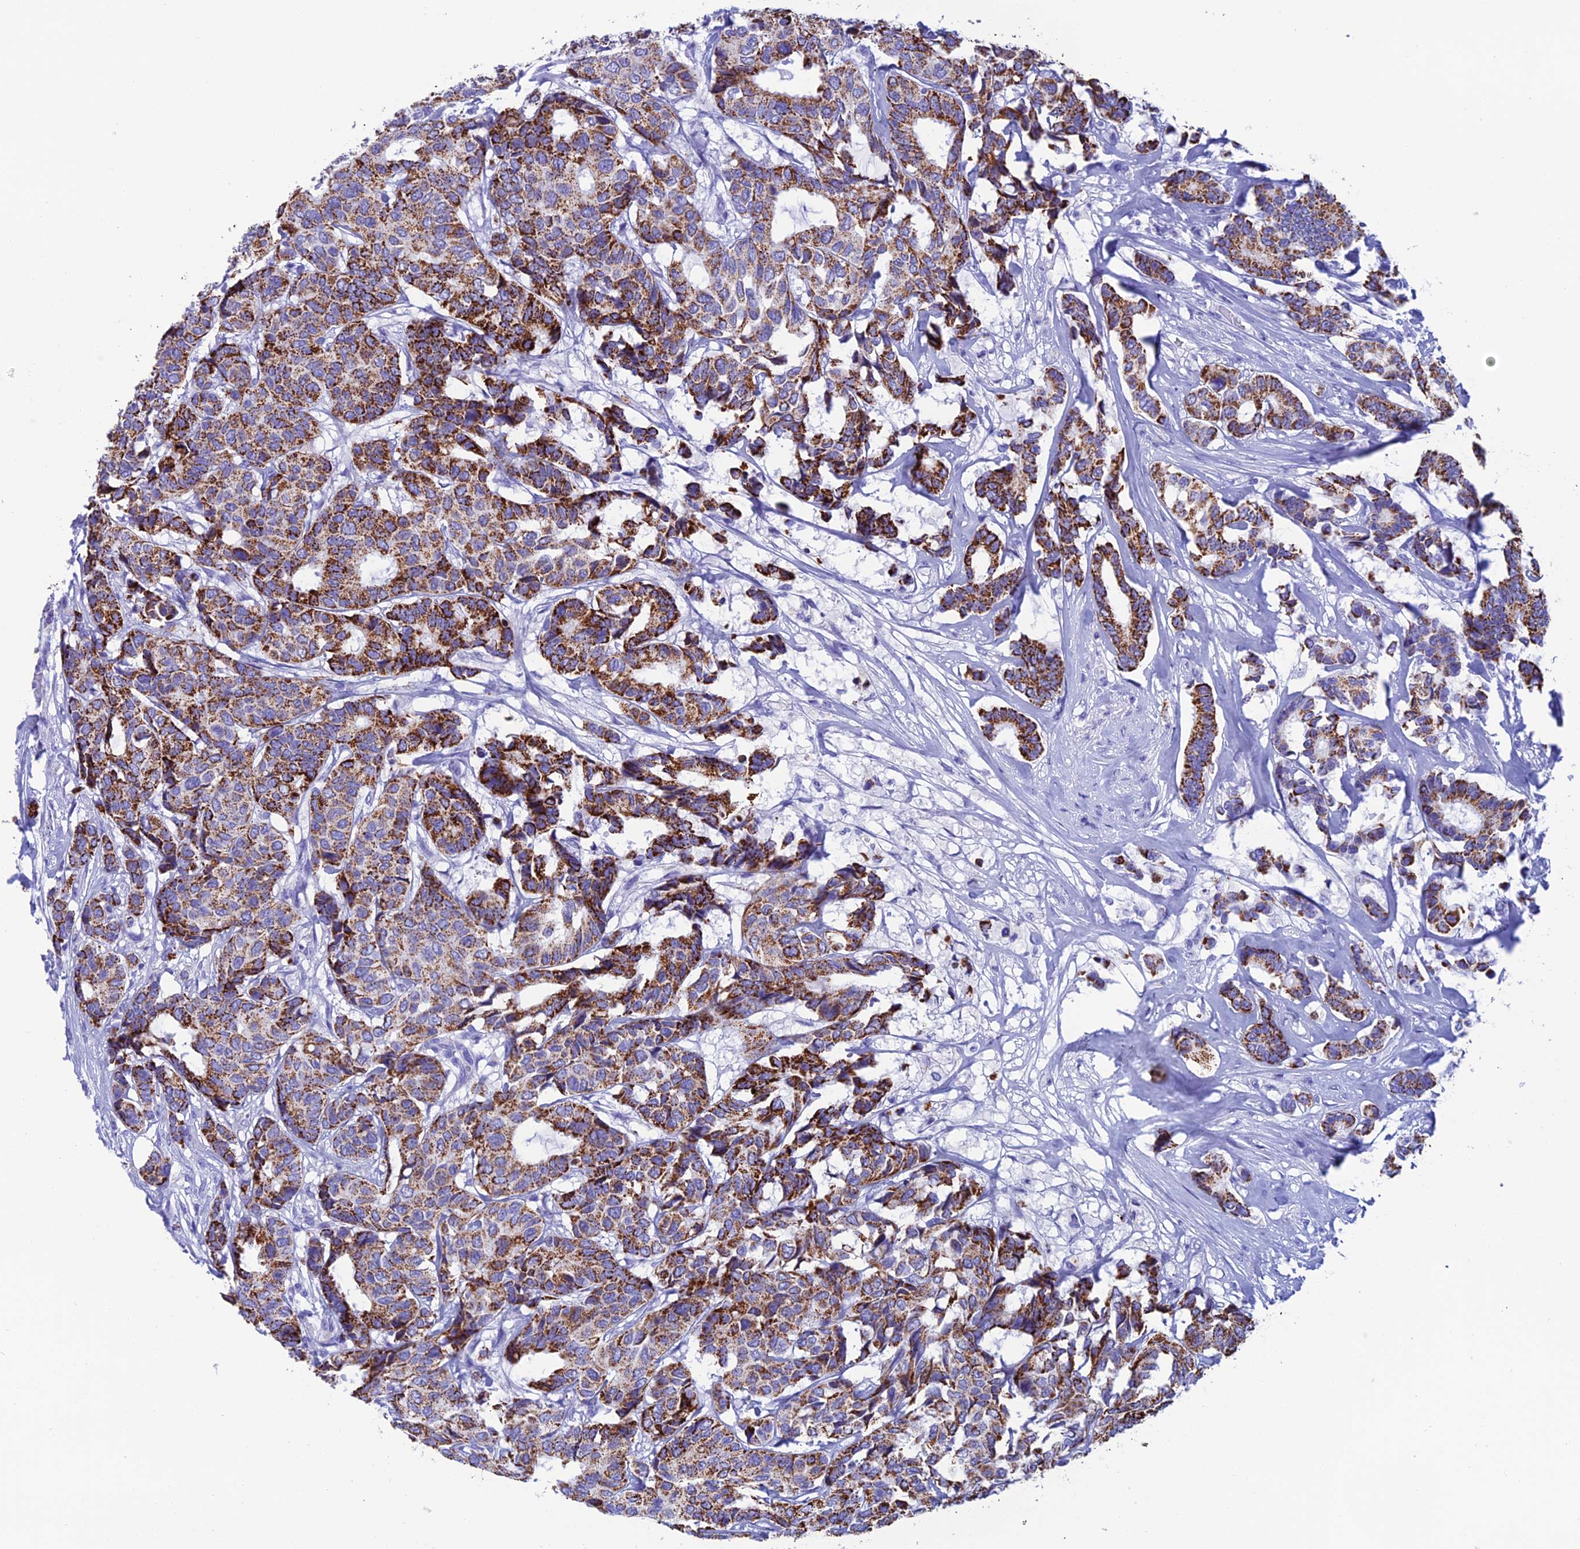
{"staining": {"intensity": "strong", "quantity": ">75%", "location": "cytoplasmic/membranous"}, "tissue": "breast cancer", "cell_type": "Tumor cells", "image_type": "cancer", "snomed": [{"axis": "morphology", "description": "Duct carcinoma"}, {"axis": "topography", "description": "Breast"}], "caption": "Tumor cells demonstrate high levels of strong cytoplasmic/membranous expression in approximately >75% of cells in human breast cancer. The staining was performed using DAB, with brown indicating positive protein expression. Nuclei are stained blue with hematoxylin.", "gene": "NXPE4", "patient": {"sex": "female", "age": 87}}